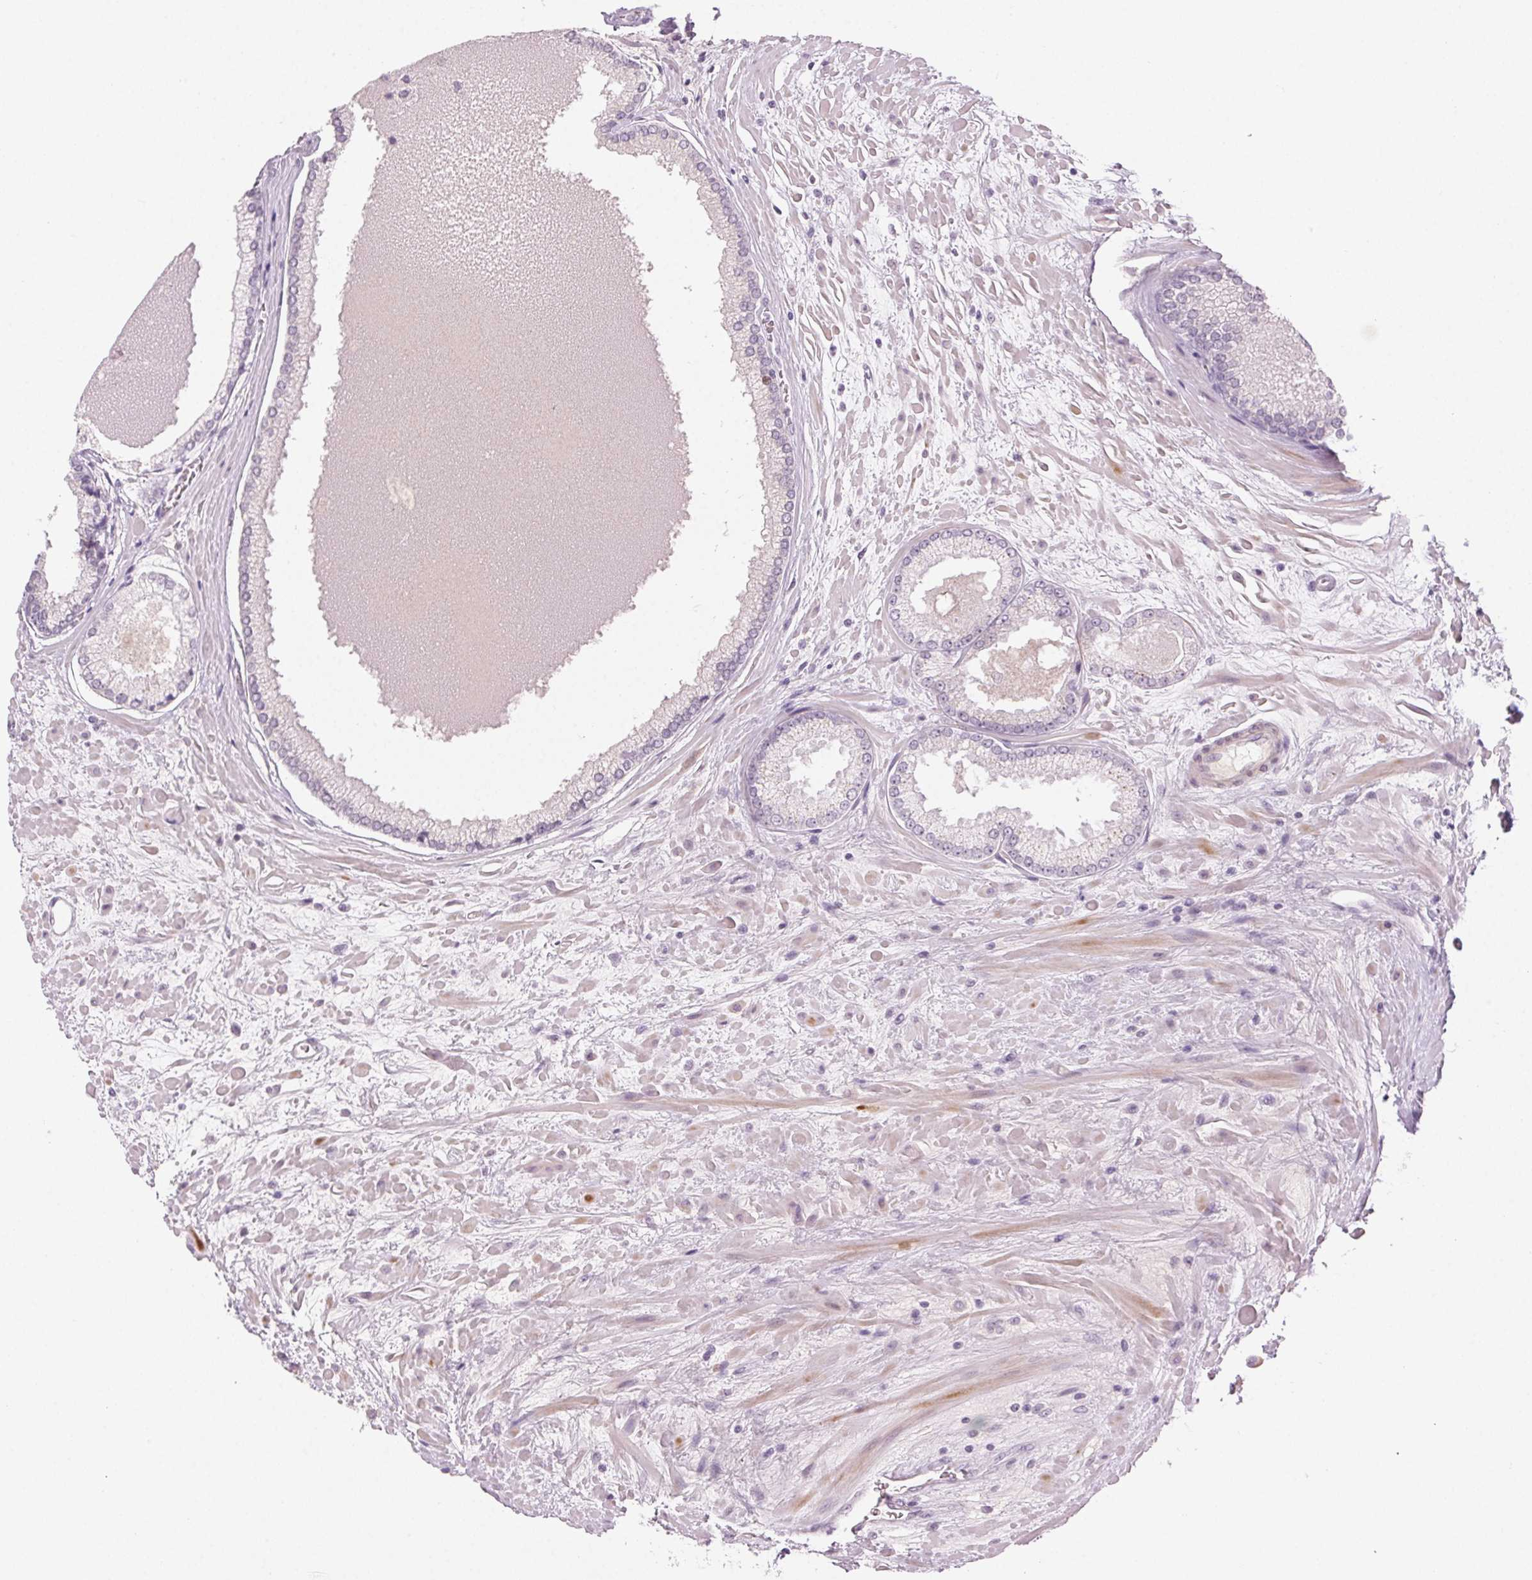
{"staining": {"intensity": "negative", "quantity": "none", "location": "none"}, "tissue": "prostate cancer", "cell_type": "Tumor cells", "image_type": "cancer", "snomed": [{"axis": "morphology", "description": "Adenocarcinoma, High grade"}, {"axis": "topography", "description": "Prostate"}], "caption": "Micrograph shows no significant protein positivity in tumor cells of prostate high-grade adenocarcinoma.", "gene": "HSF5", "patient": {"sex": "male", "age": 73}}